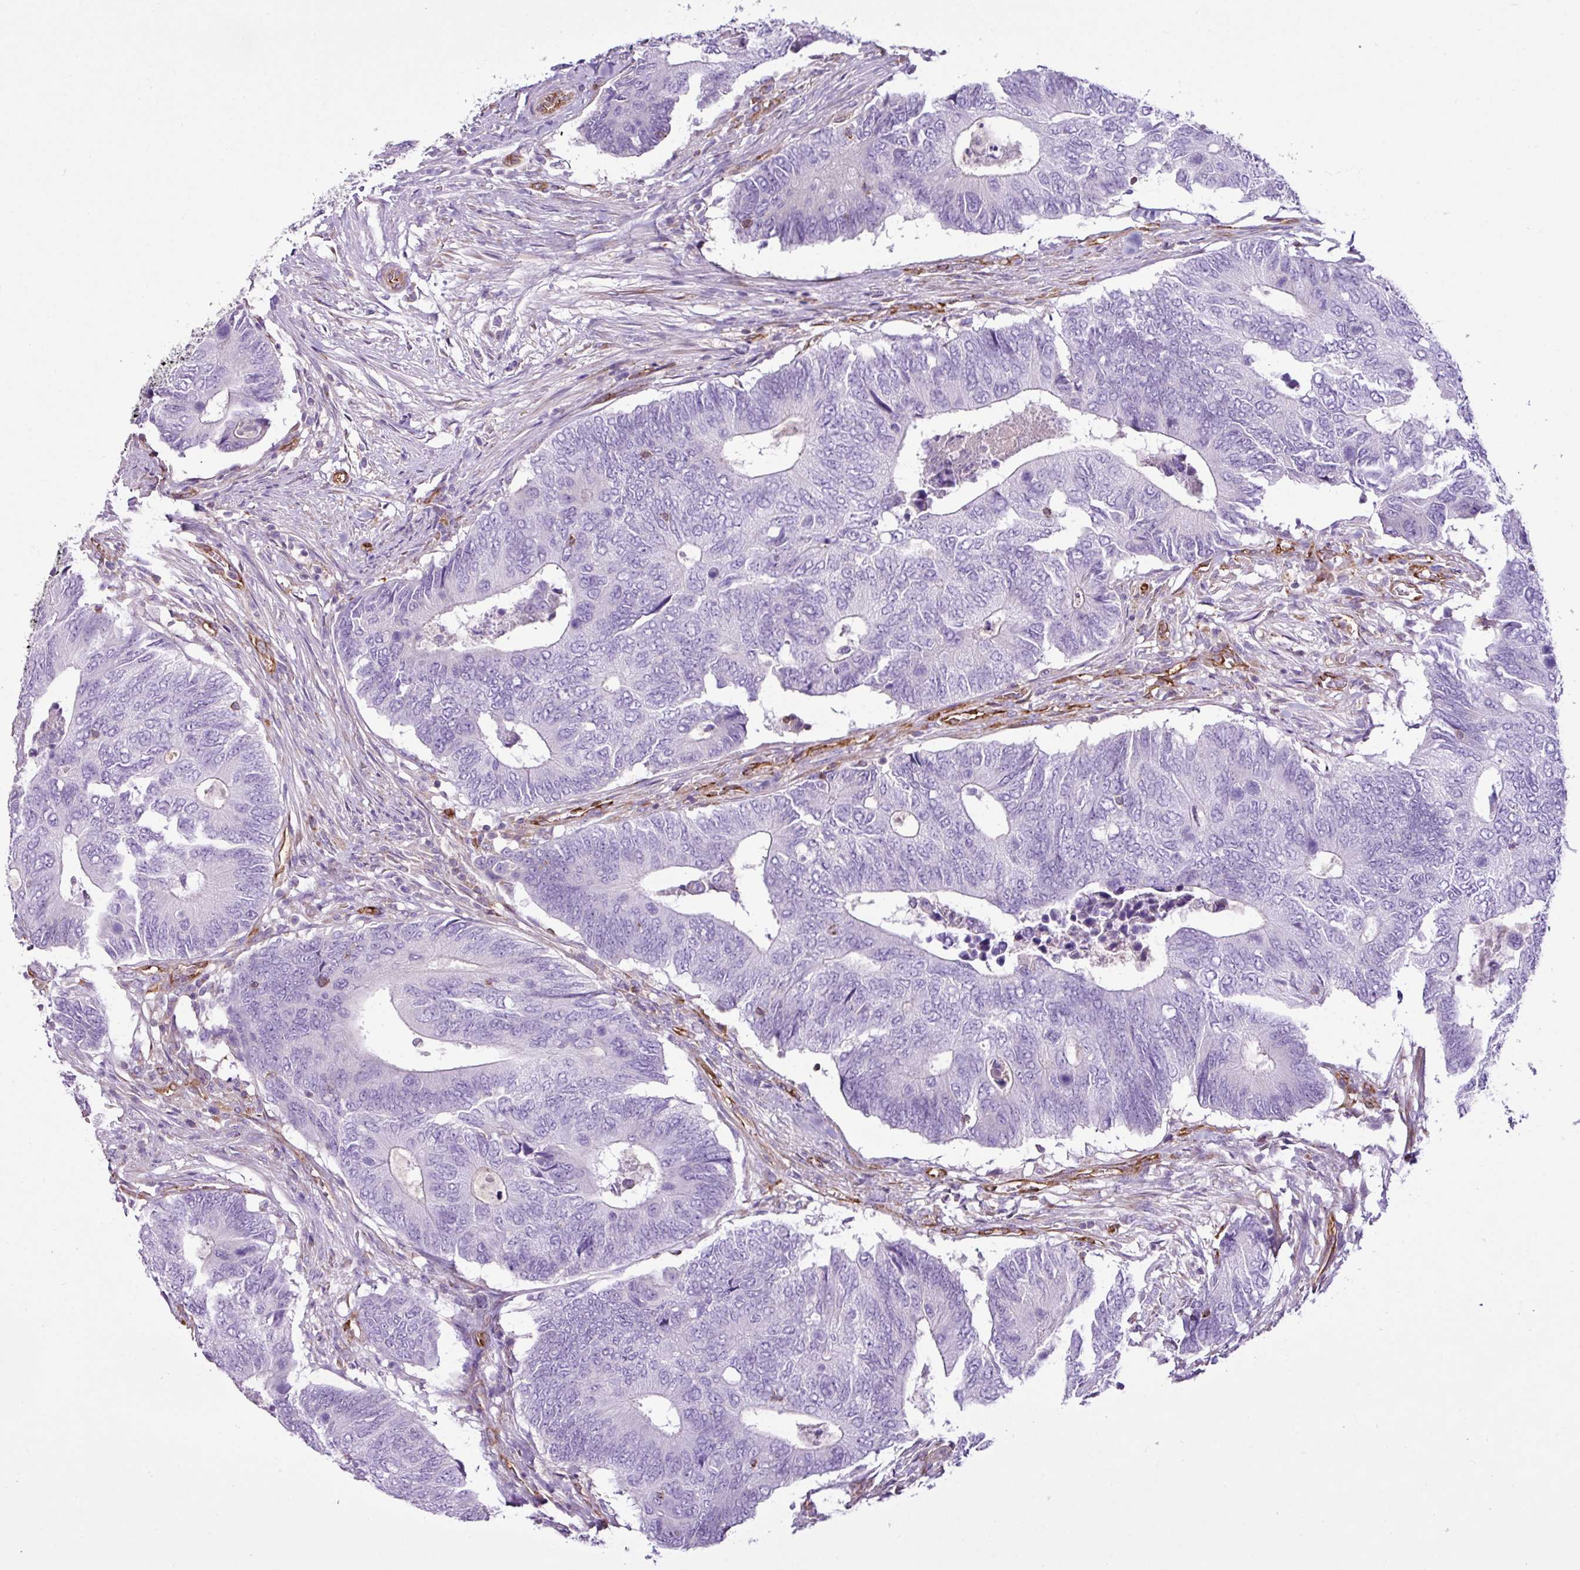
{"staining": {"intensity": "negative", "quantity": "none", "location": "none"}, "tissue": "colorectal cancer", "cell_type": "Tumor cells", "image_type": "cancer", "snomed": [{"axis": "morphology", "description": "Adenocarcinoma, NOS"}, {"axis": "topography", "description": "Colon"}], "caption": "IHC image of neoplastic tissue: adenocarcinoma (colorectal) stained with DAB displays no significant protein expression in tumor cells.", "gene": "EME2", "patient": {"sex": "male", "age": 87}}